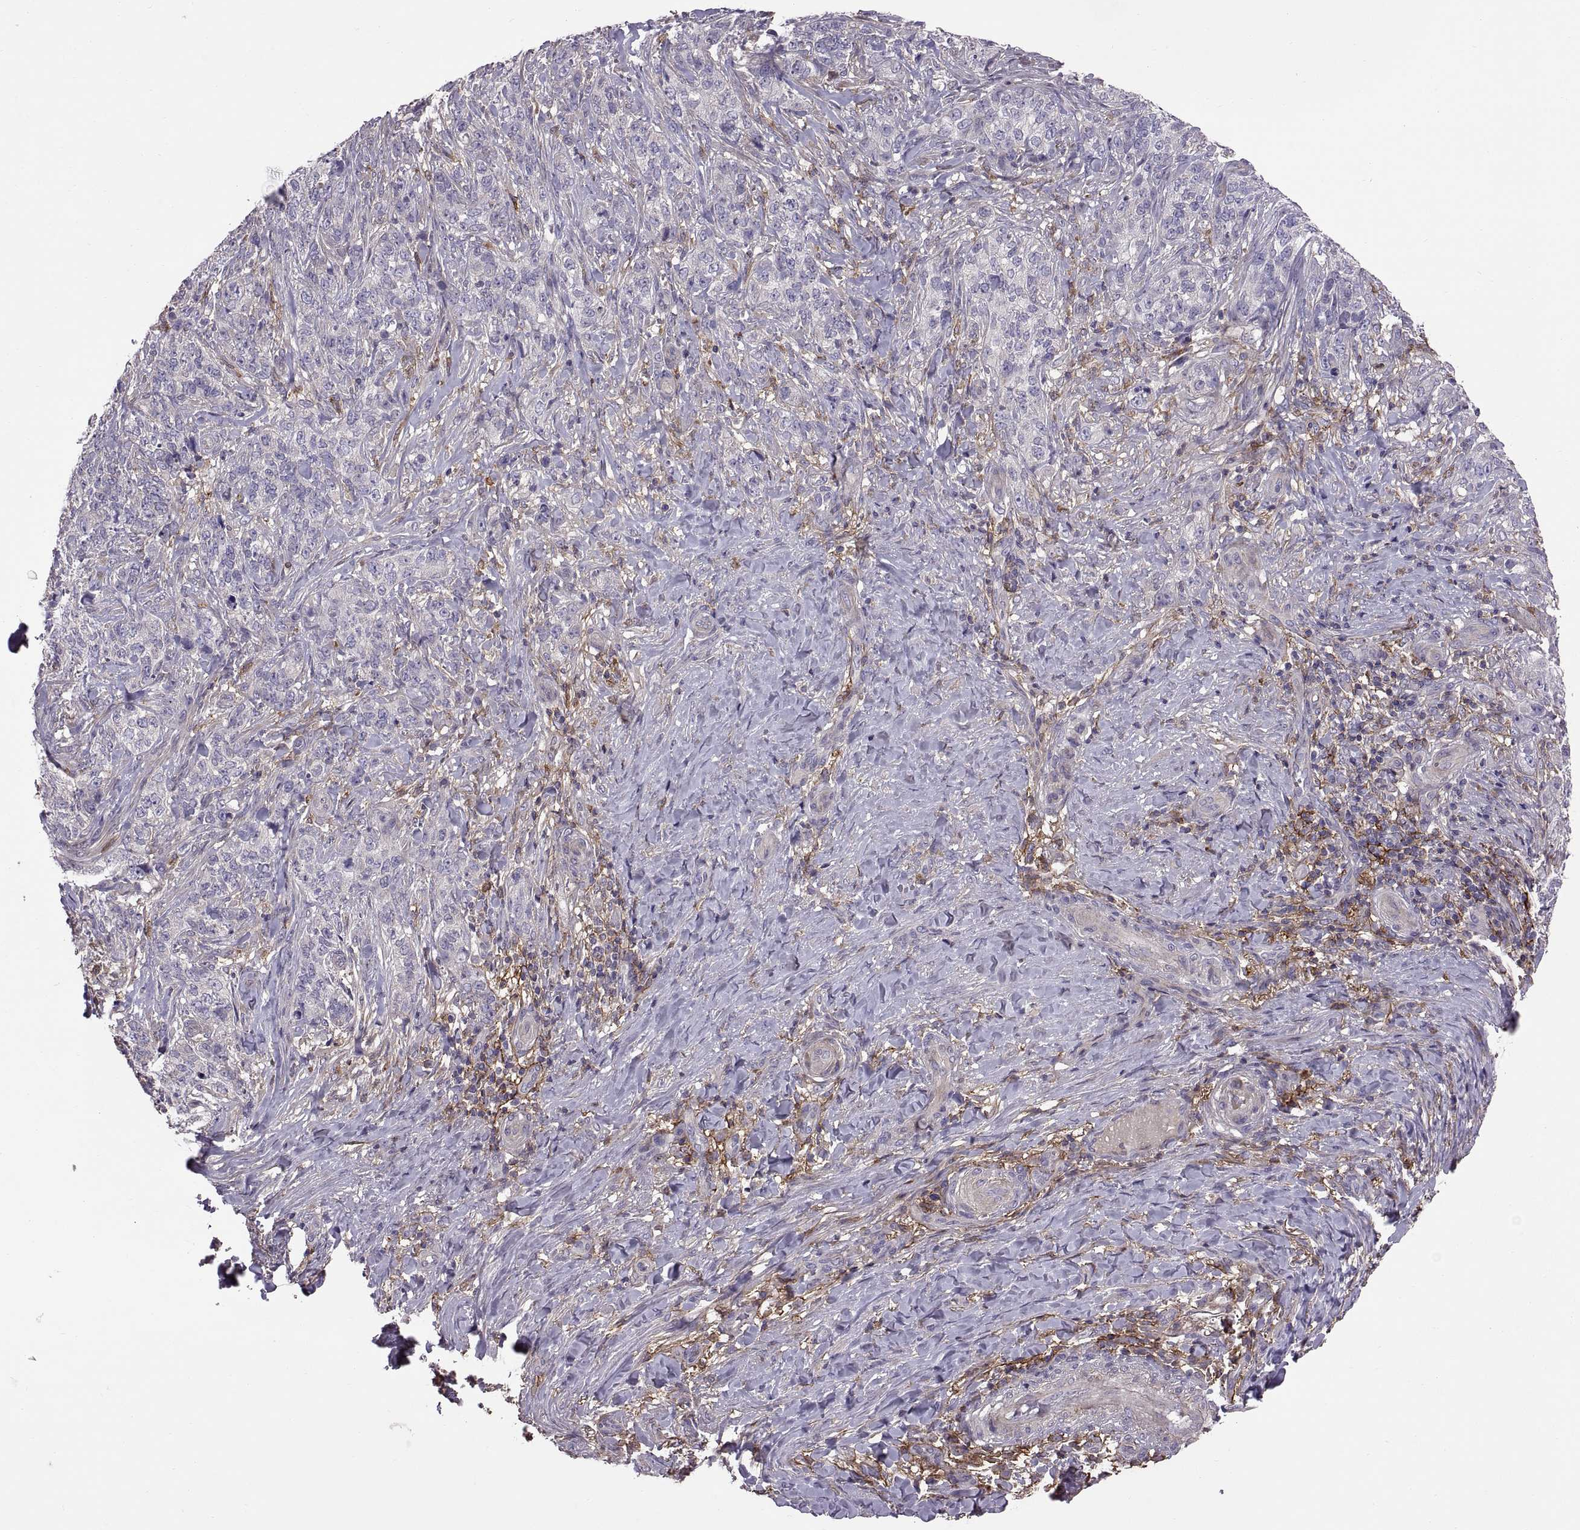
{"staining": {"intensity": "negative", "quantity": "none", "location": "none"}, "tissue": "skin cancer", "cell_type": "Tumor cells", "image_type": "cancer", "snomed": [{"axis": "morphology", "description": "Basal cell carcinoma"}, {"axis": "topography", "description": "Skin"}], "caption": "Immunohistochemical staining of basal cell carcinoma (skin) exhibits no significant positivity in tumor cells.", "gene": "EMILIN2", "patient": {"sex": "female", "age": 69}}